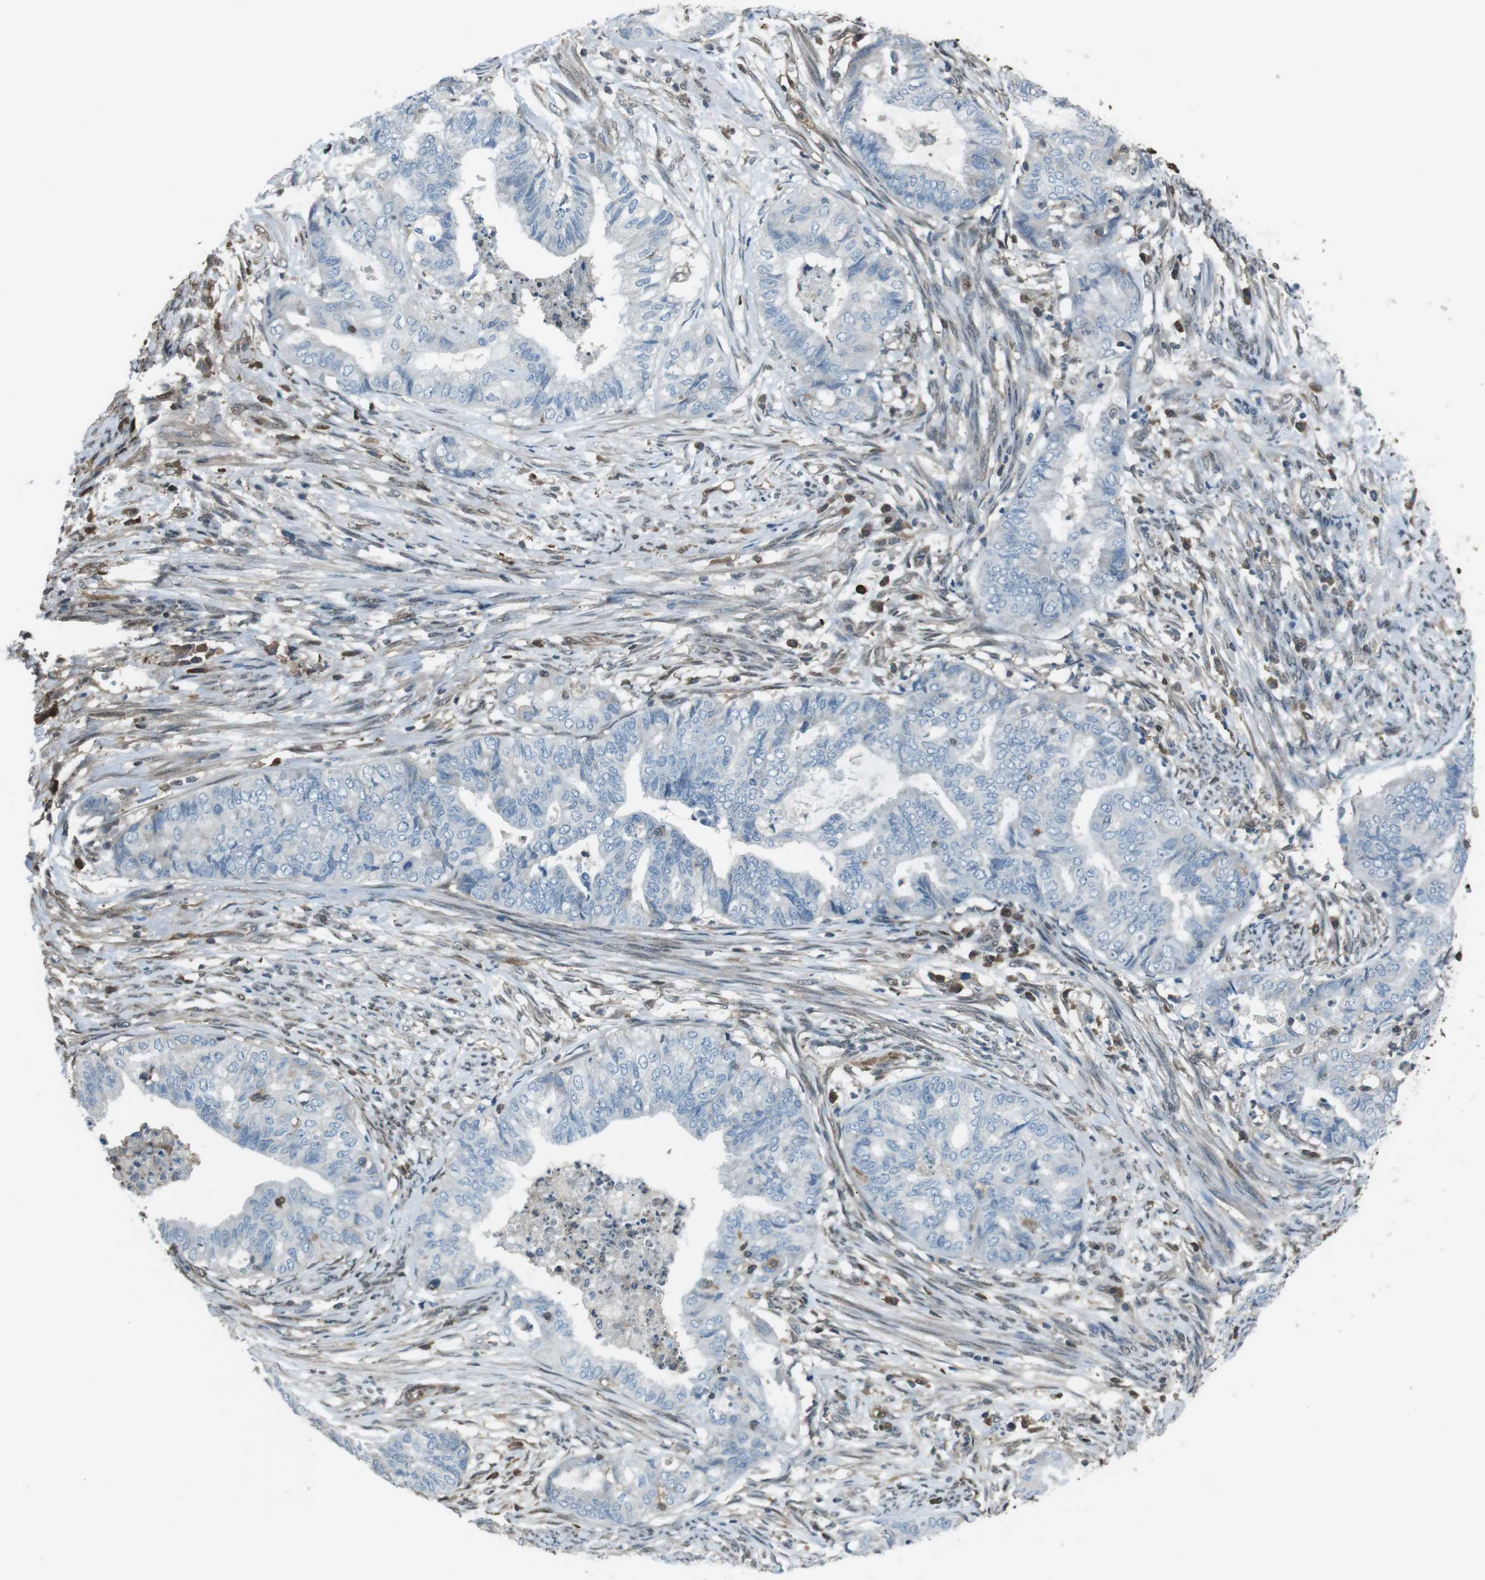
{"staining": {"intensity": "weak", "quantity": "<25%", "location": "cytoplasmic/membranous"}, "tissue": "endometrial cancer", "cell_type": "Tumor cells", "image_type": "cancer", "snomed": [{"axis": "morphology", "description": "Adenocarcinoma, NOS"}, {"axis": "topography", "description": "Endometrium"}], "caption": "This is a micrograph of immunohistochemistry staining of endometrial adenocarcinoma, which shows no staining in tumor cells.", "gene": "TWSG1", "patient": {"sex": "female", "age": 79}}